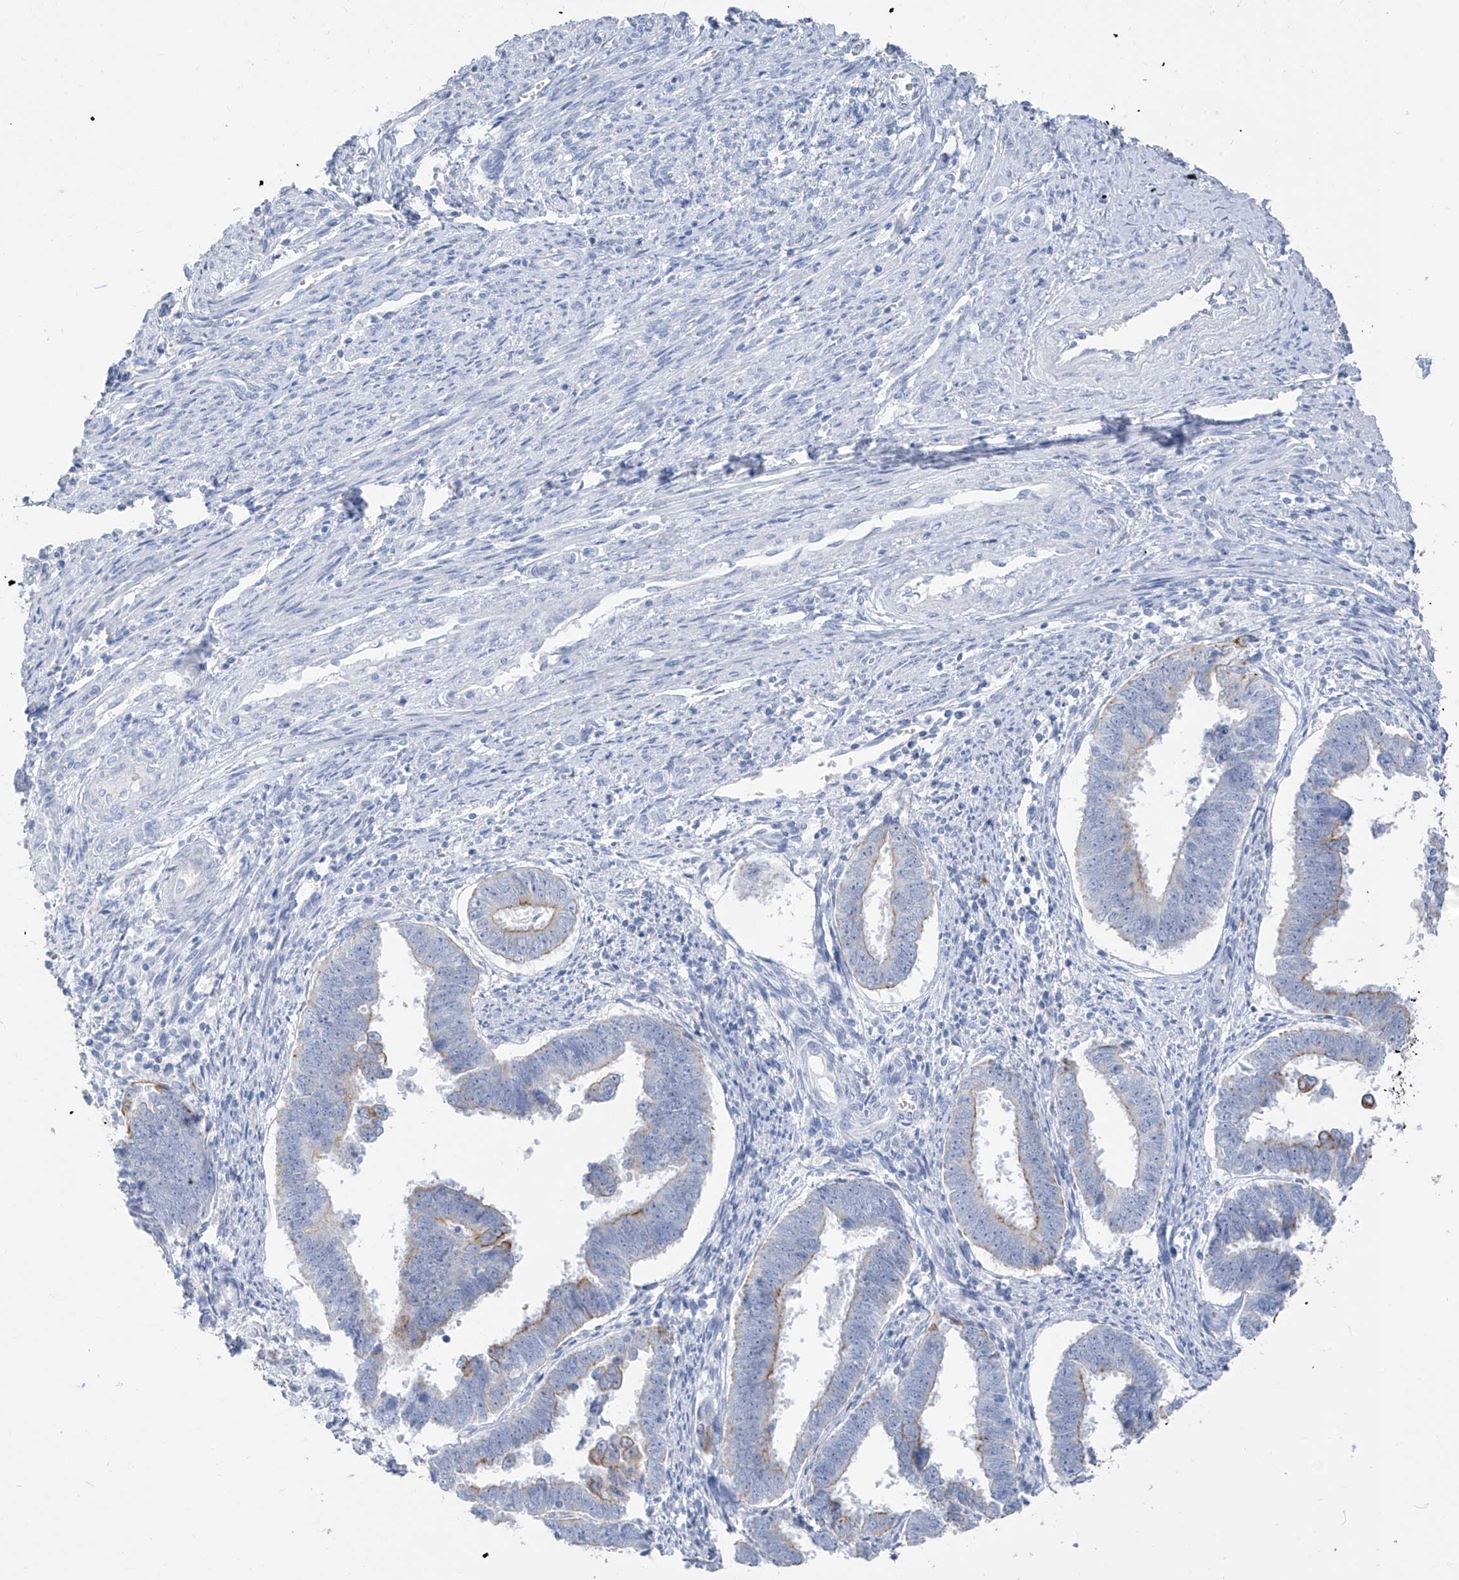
{"staining": {"intensity": "moderate", "quantity": "<25%", "location": "cytoplasmic/membranous"}, "tissue": "endometrial cancer", "cell_type": "Tumor cells", "image_type": "cancer", "snomed": [{"axis": "morphology", "description": "Adenocarcinoma, NOS"}, {"axis": "topography", "description": "Endometrium"}], "caption": "IHC micrograph of human endometrial cancer (adenocarcinoma) stained for a protein (brown), which reveals low levels of moderate cytoplasmic/membranous staining in about <25% of tumor cells.", "gene": "PAFAH1B3", "patient": {"sex": "female", "age": 75}}